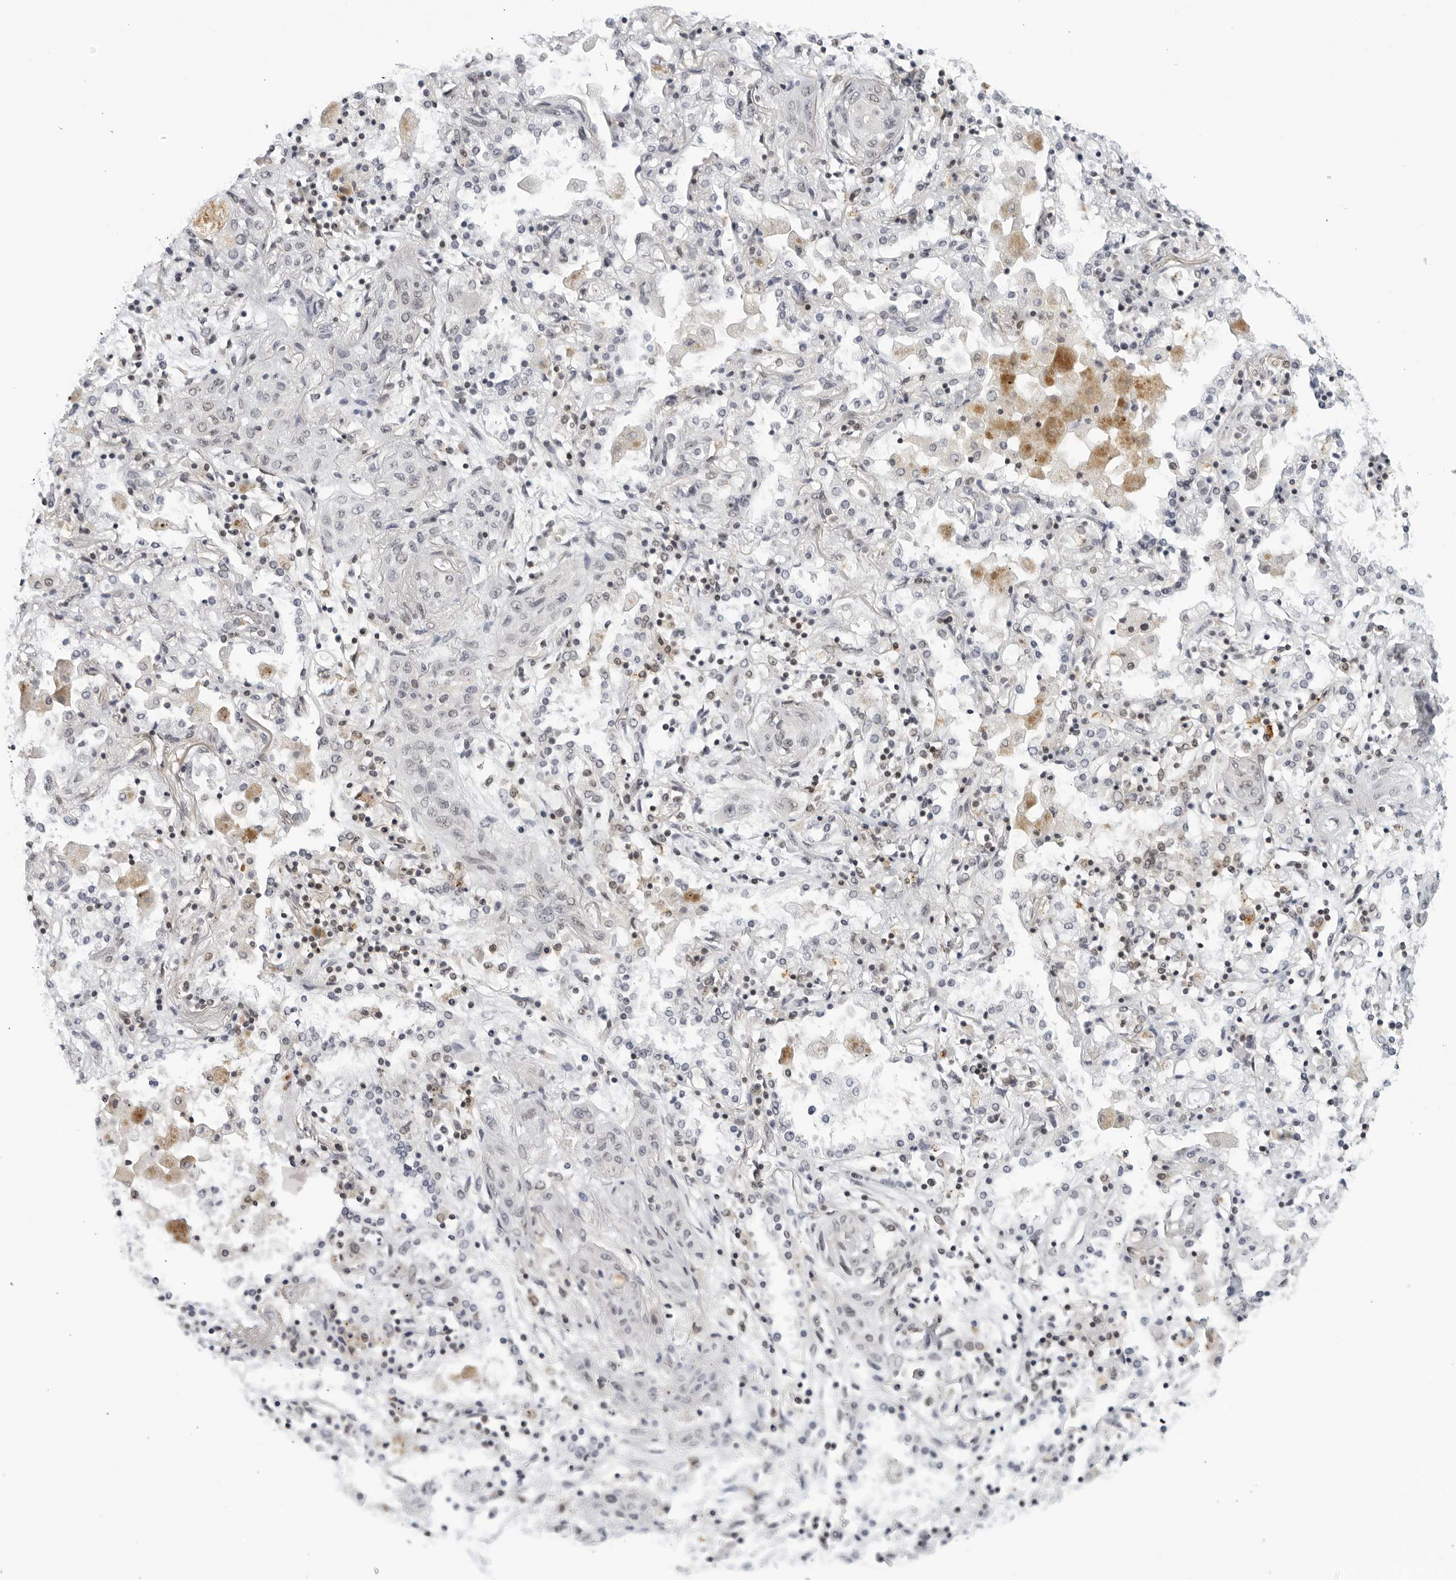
{"staining": {"intensity": "negative", "quantity": "none", "location": "none"}, "tissue": "lung cancer", "cell_type": "Tumor cells", "image_type": "cancer", "snomed": [{"axis": "morphology", "description": "Squamous cell carcinoma, NOS"}, {"axis": "topography", "description": "Lung"}], "caption": "IHC of lung squamous cell carcinoma exhibits no positivity in tumor cells.", "gene": "CC2D1B", "patient": {"sex": "female", "age": 47}}